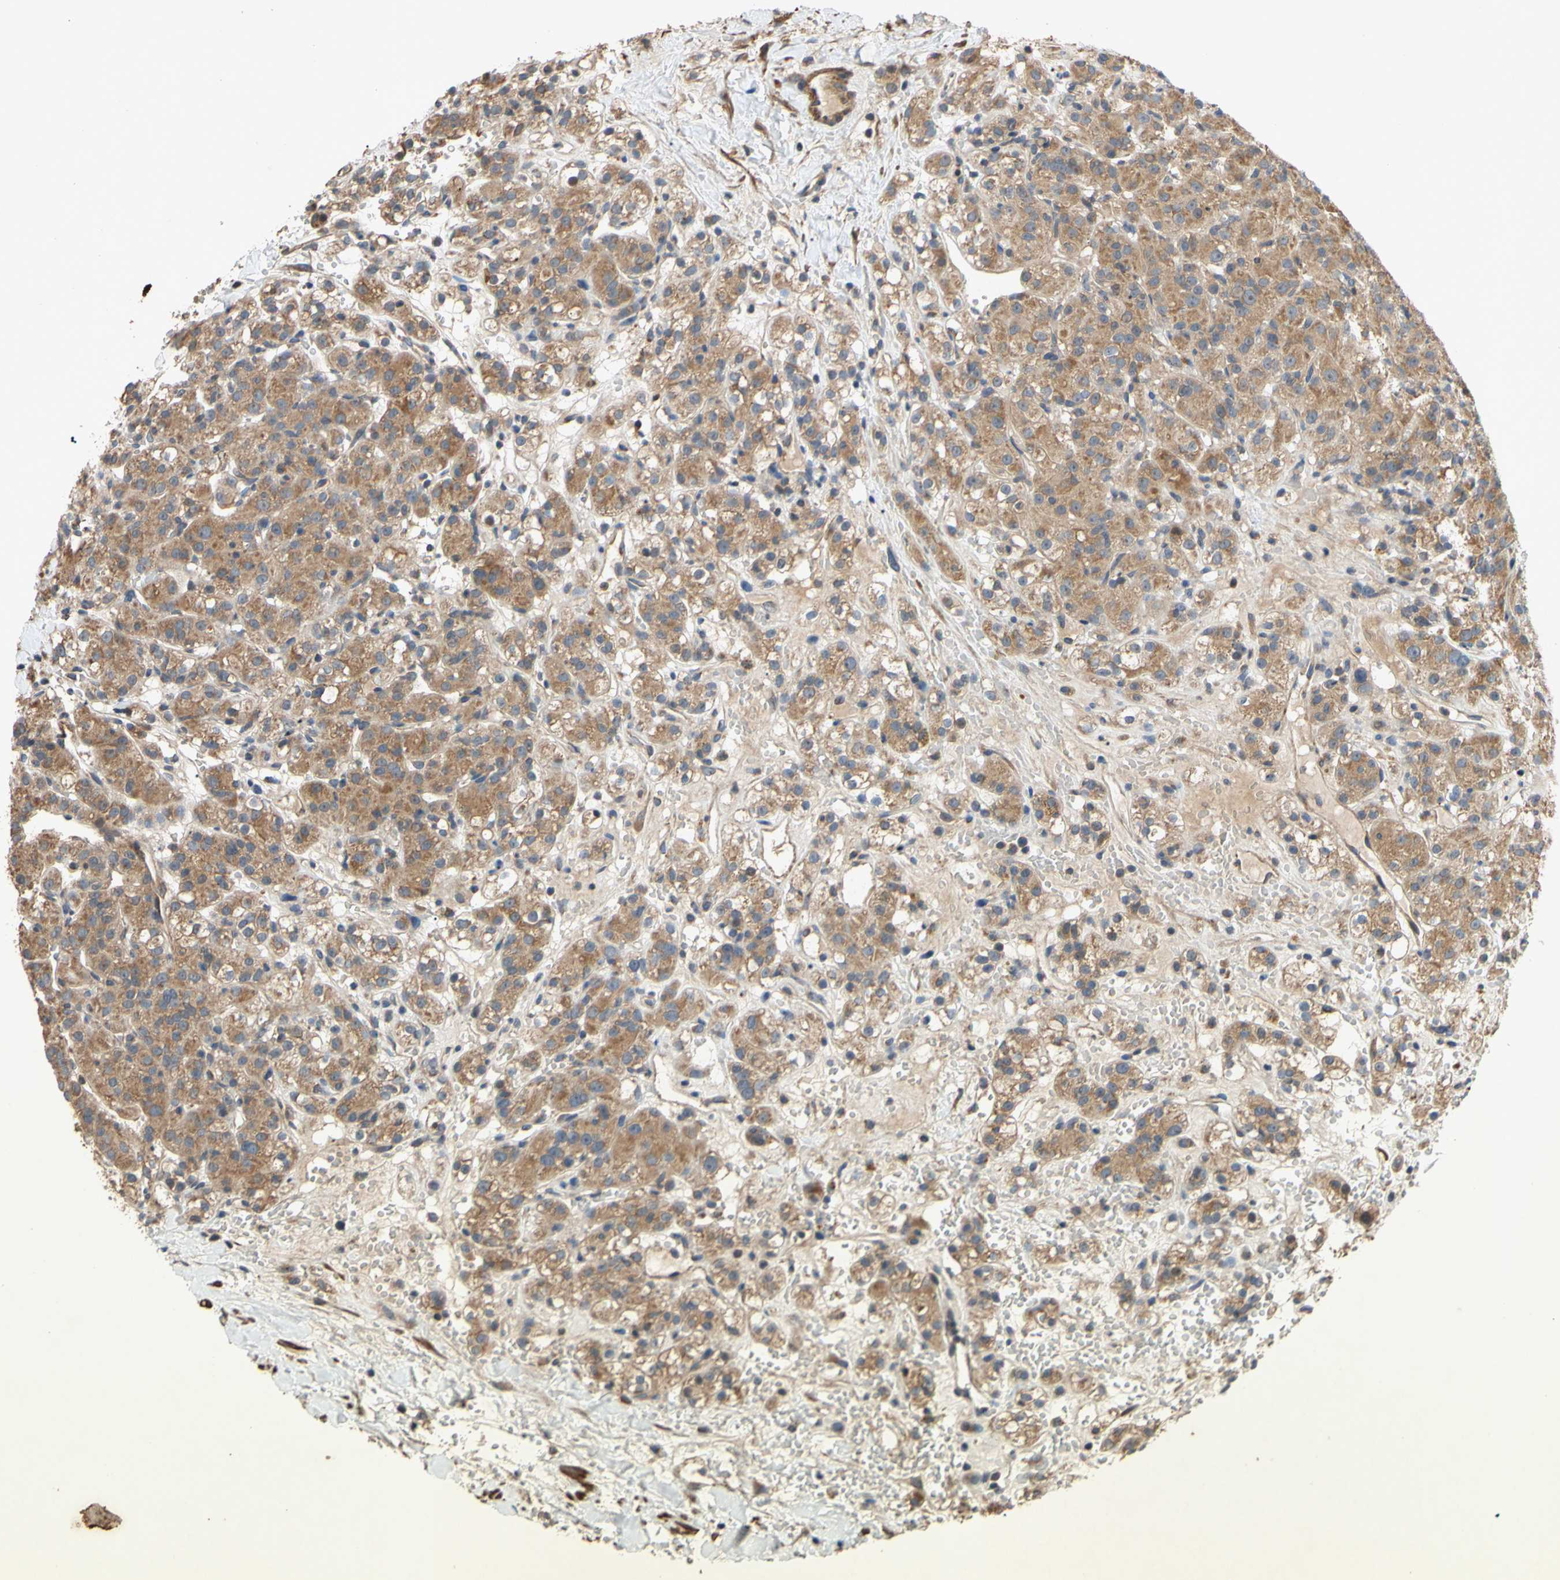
{"staining": {"intensity": "moderate", "quantity": ">75%", "location": "cytoplasmic/membranous"}, "tissue": "renal cancer", "cell_type": "Tumor cells", "image_type": "cancer", "snomed": [{"axis": "morphology", "description": "Adenocarcinoma, NOS"}, {"axis": "topography", "description": "Kidney"}], "caption": "Moderate cytoplasmic/membranous expression for a protein is identified in about >75% of tumor cells of adenocarcinoma (renal) using immunohistochemistry.", "gene": "PARD6A", "patient": {"sex": "male", "age": 61}}